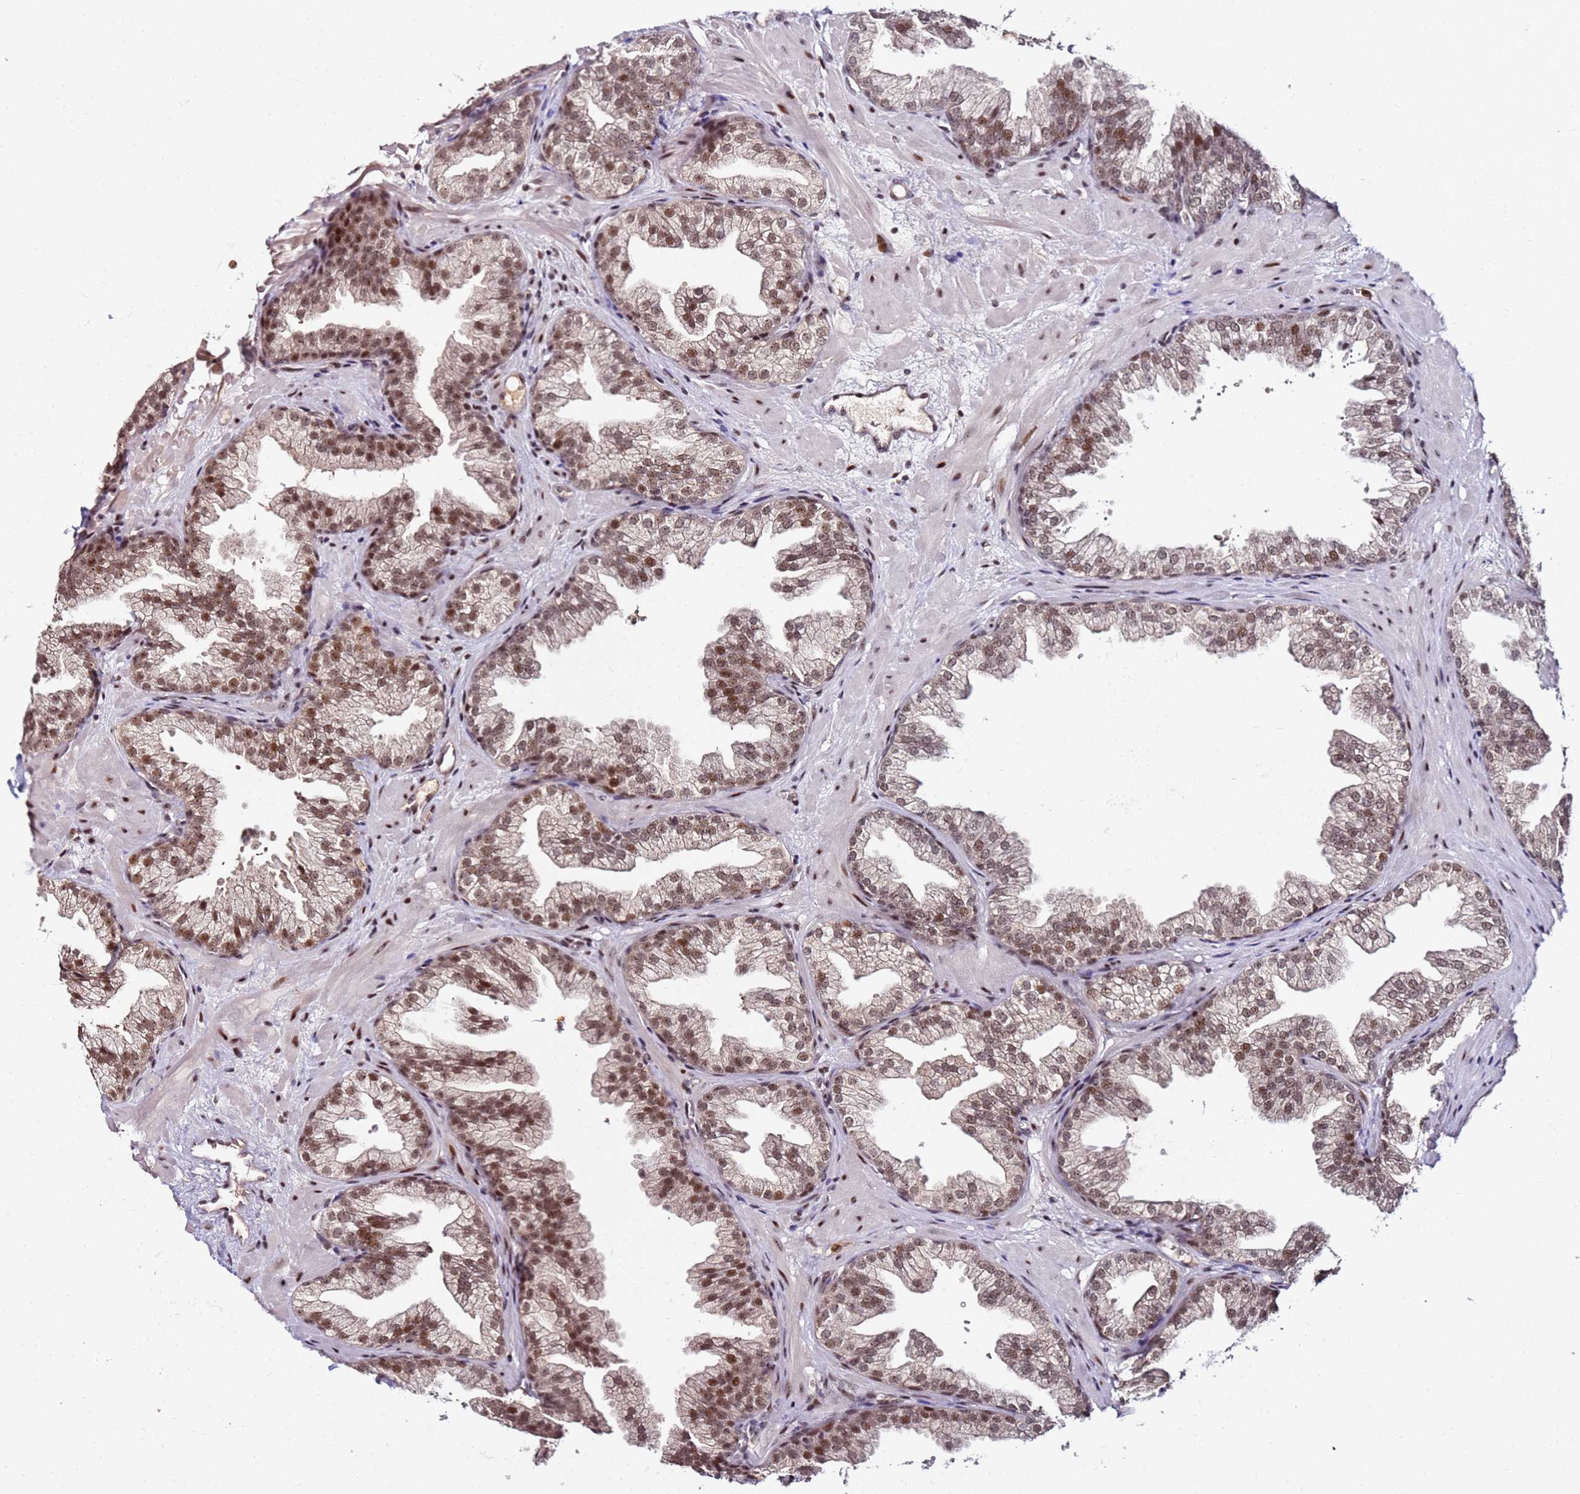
{"staining": {"intensity": "moderate", "quantity": ">75%", "location": "nuclear"}, "tissue": "prostate", "cell_type": "Glandular cells", "image_type": "normal", "snomed": [{"axis": "morphology", "description": "Normal tissue, NOS"}, {"axis": "topography", "description": "Prostate"}], "caption": "Glandular cells display medium levels of moderate nuclear expression in approximately >75% of cells in normal human prostate.", "gene": "FCF1", "patient": {"sex": "male", "age": 37}}